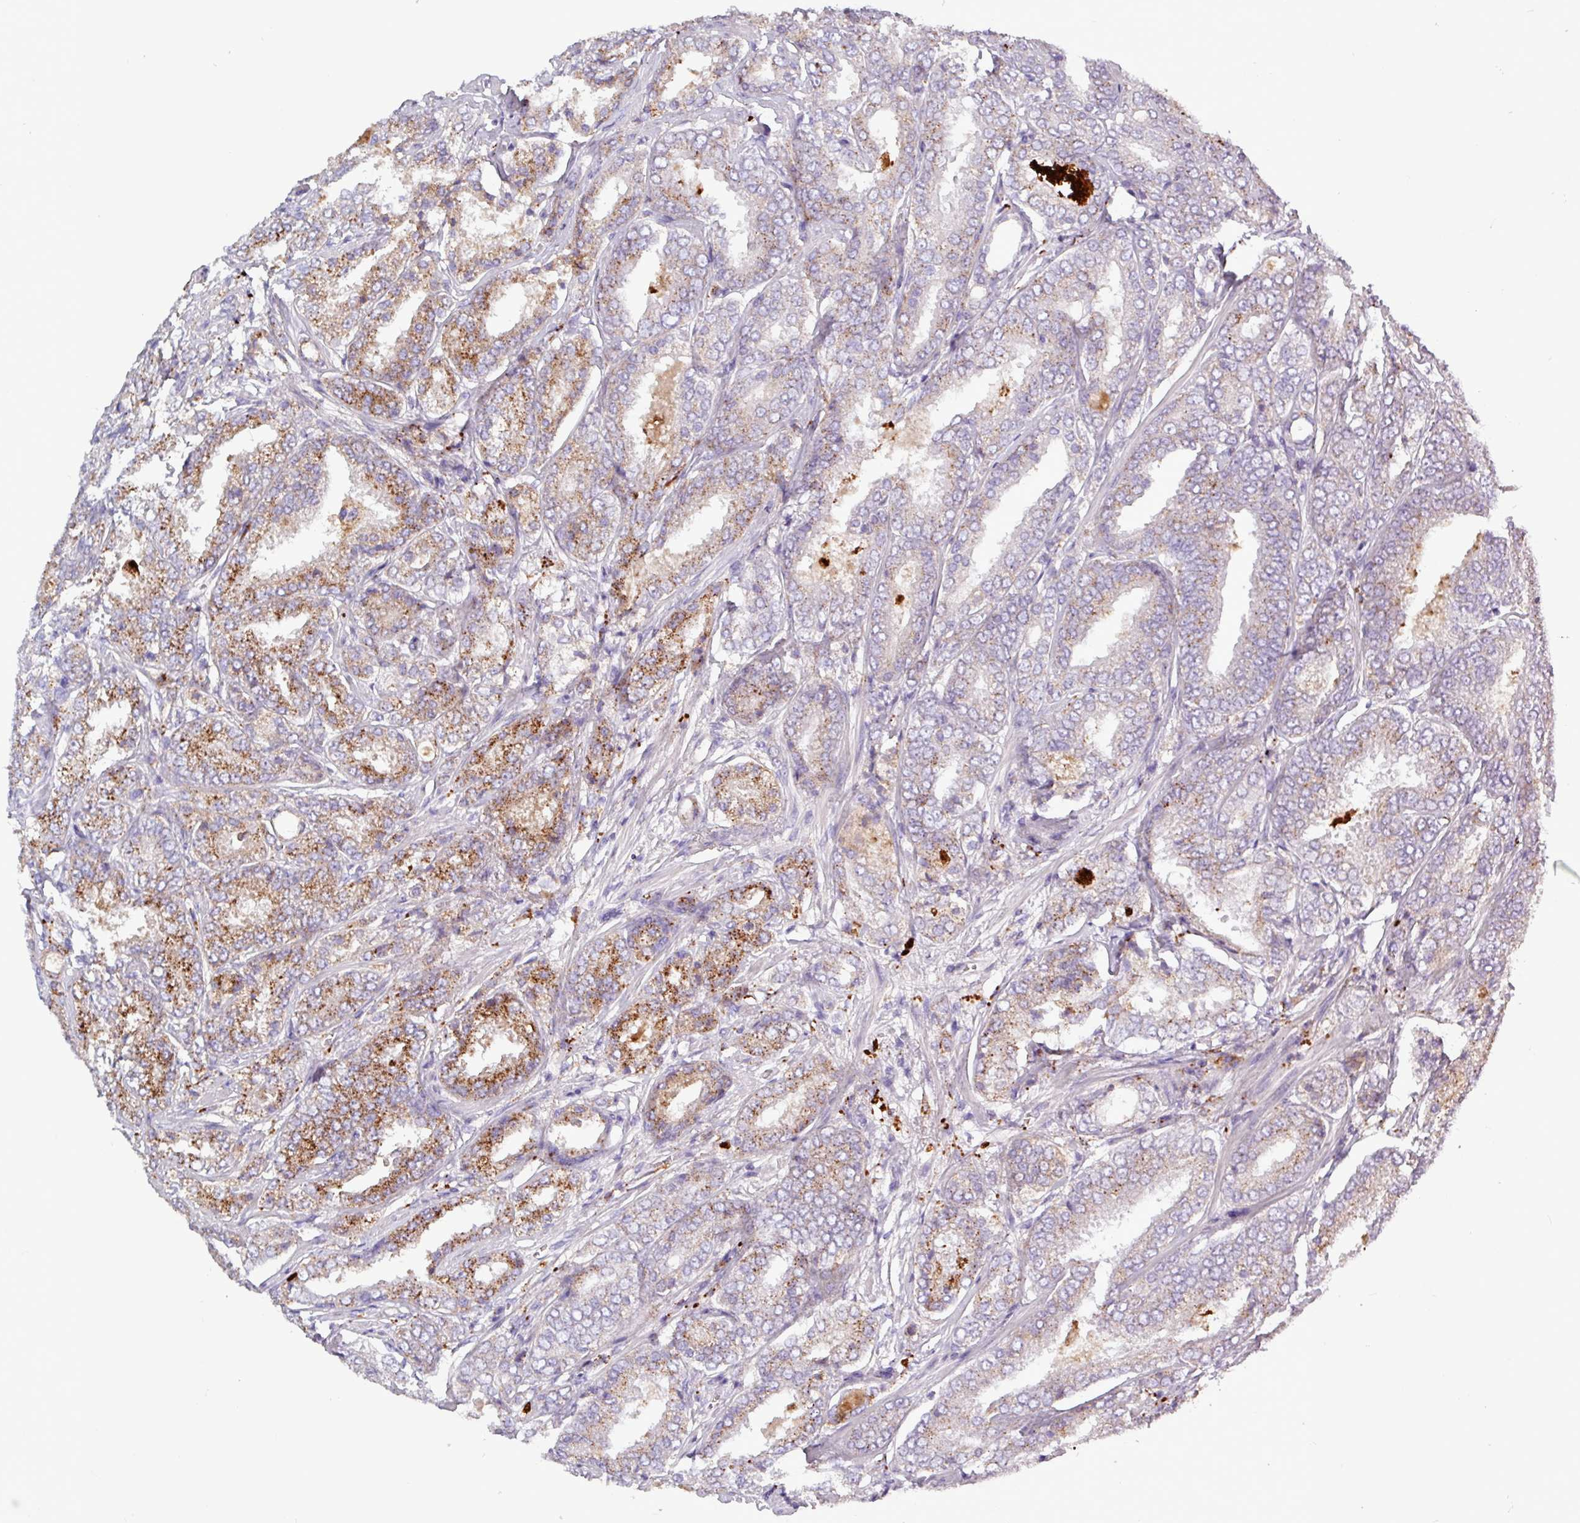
{"staining": {"intensity": "moderate", "quantity": "25%-75%", "location": "cytoplasmic/membranous"}, "tissue": "prostate cancer", "cell_type": "Tumor cells", "image_type": "cancer", "snomed": [{"axis": "morphology", "description": "Adenocarcinoma, High grade"}, {"axis": "topography", "description": "Prostate"}], "caption": "Protein expression analysis of prostate high-grade adenocarcinoma displays moderate cytoplasmic/membranous positivity in about 25%-75% of tumor cells.", "gene": "AMIGO2", "patient": {"sex": "male", "age": 63}}